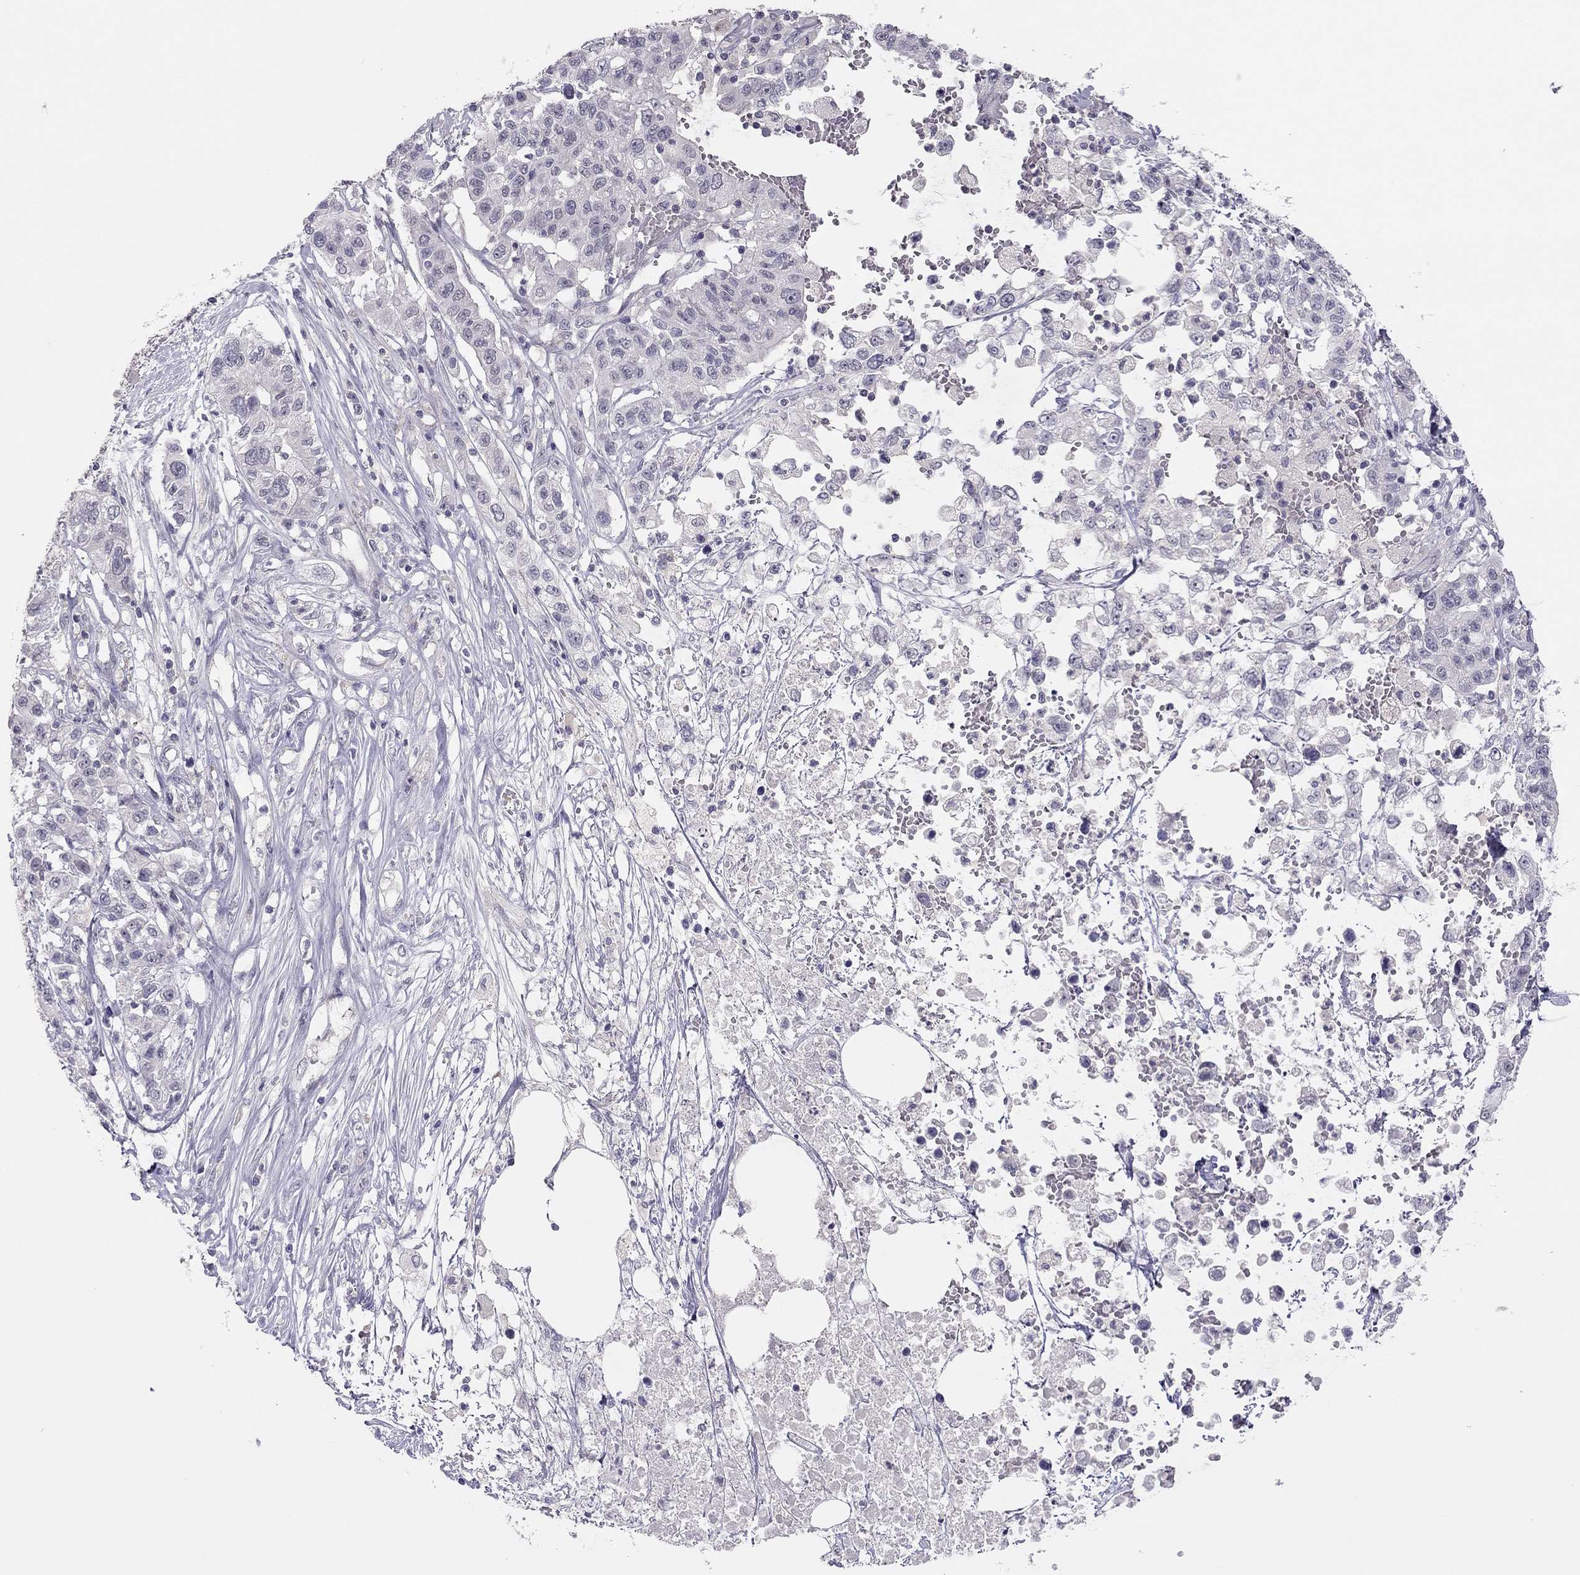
{"staining": {"intensity": "negative", "quantity": "none", "location": "none"}, "tissue": "liver cancer", "cell_type": "Tumor cells", "image_type": "cancer", "snomed": [{"axis": "morphology", "description": "Adenocarcinoma, NOS"}, {"axis": "morphology", "description": "Cholangiocarcinoma"}, {"axis": "topography", "description": "Liver"}], "caption": "An immunohistochemistry image of liver cancer is shown. There is no staining in tumor cells of liver cancer. The staining is performed using DAB (3,3'-diaminobenzidine) brown chromogen with nuclei counter-stained in using hematoxylin.", "gene": "ADORA2A", "patient": {"sex": "male", "age": 64}}